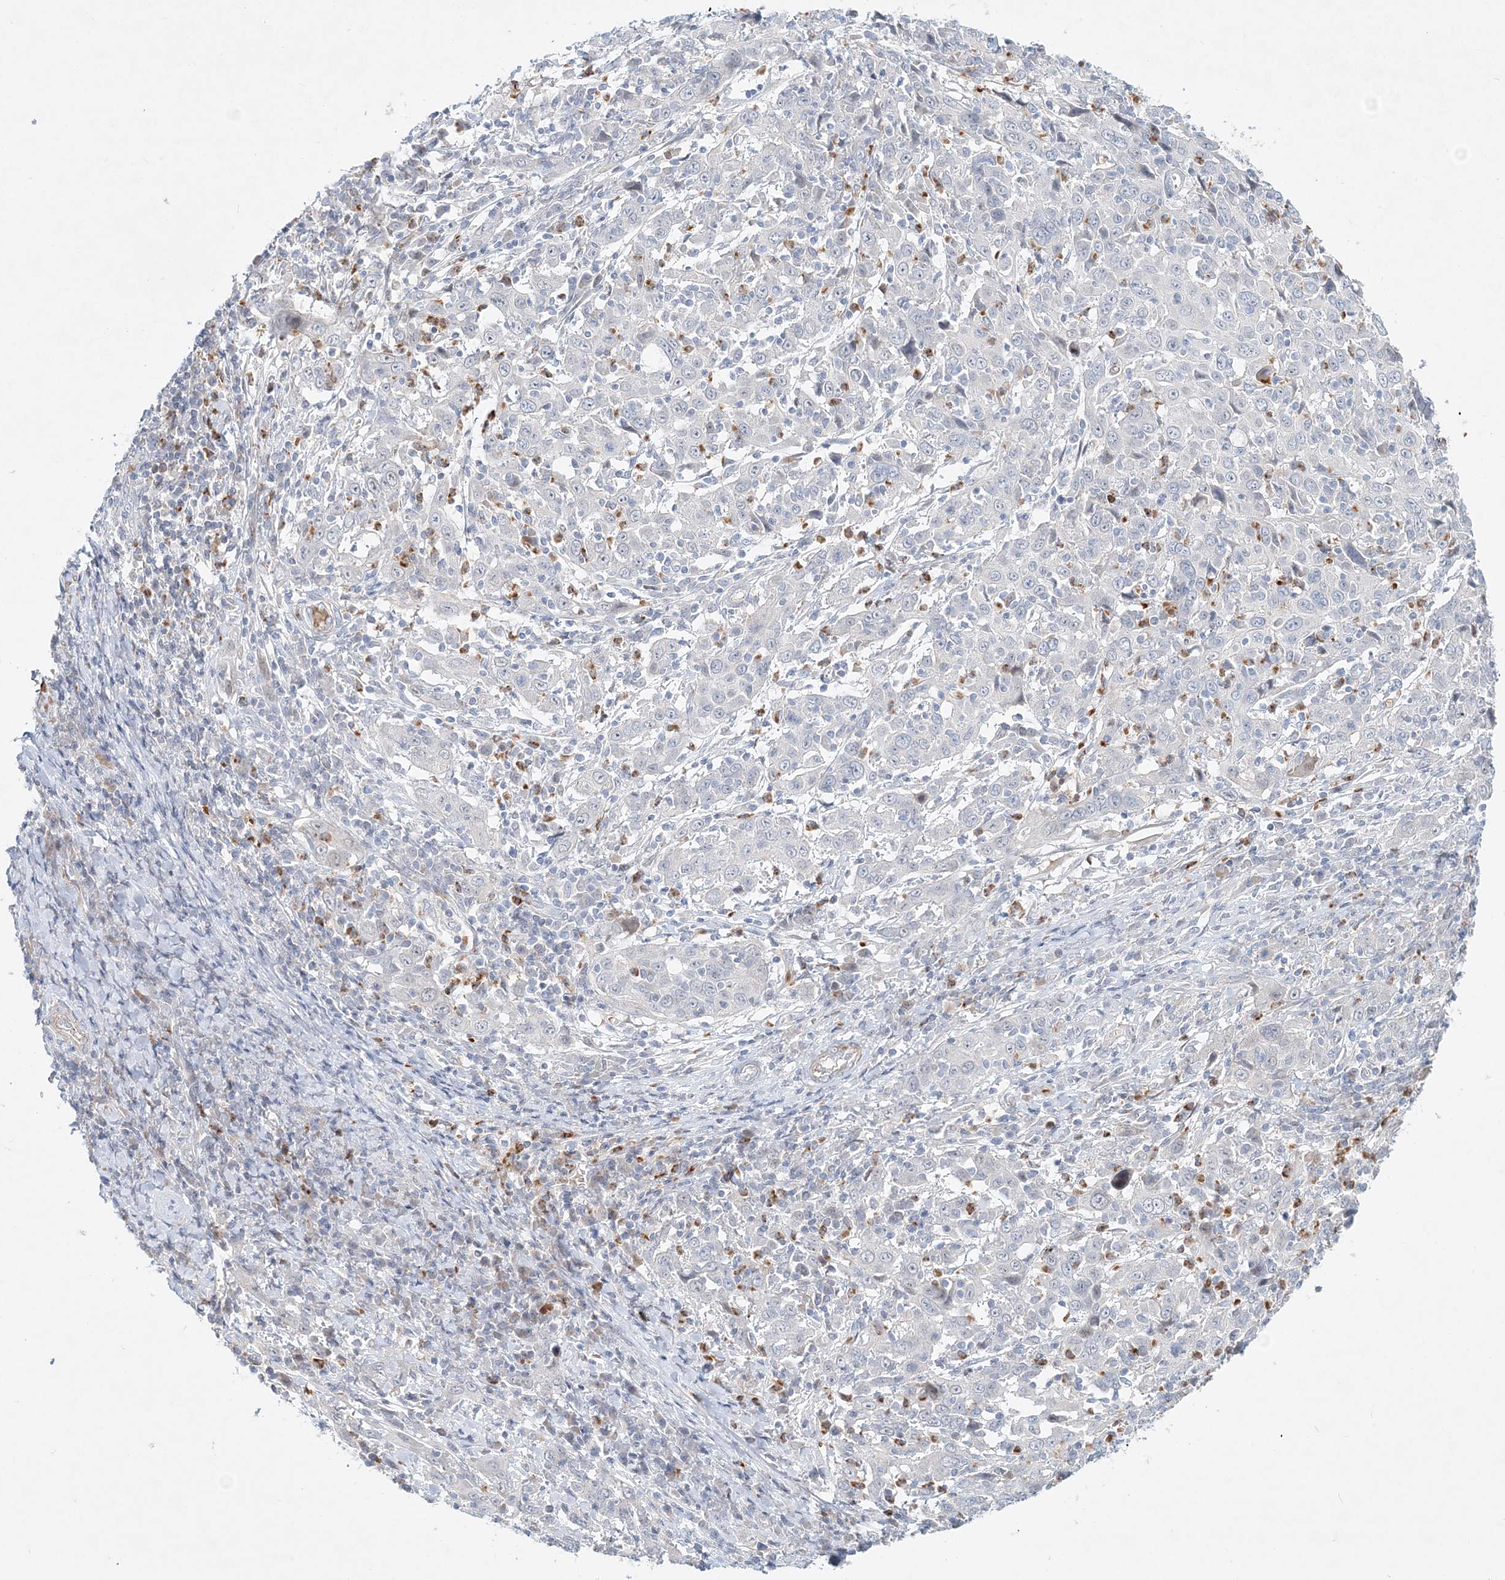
{"staining": {"intensity": "negative", "quantity": "none", "location": "none"}, "tissue": "cervical cancer", "cell_type": "Tumor cells", "image_type": "cancer", "snomed": [{"axis": "morphology", "description": "Squamous cell carcinoma, NOS"}, {"axis": "topography", "description": "Cervix"}], "caption": "IHC micrograph of human cervical cancer stained for a protein (brown), which shows no expression in tumor cells. Nuclei are stained in blue.", "gene": "DNAH5", "patient": {"sex": "female", "age": 46}}